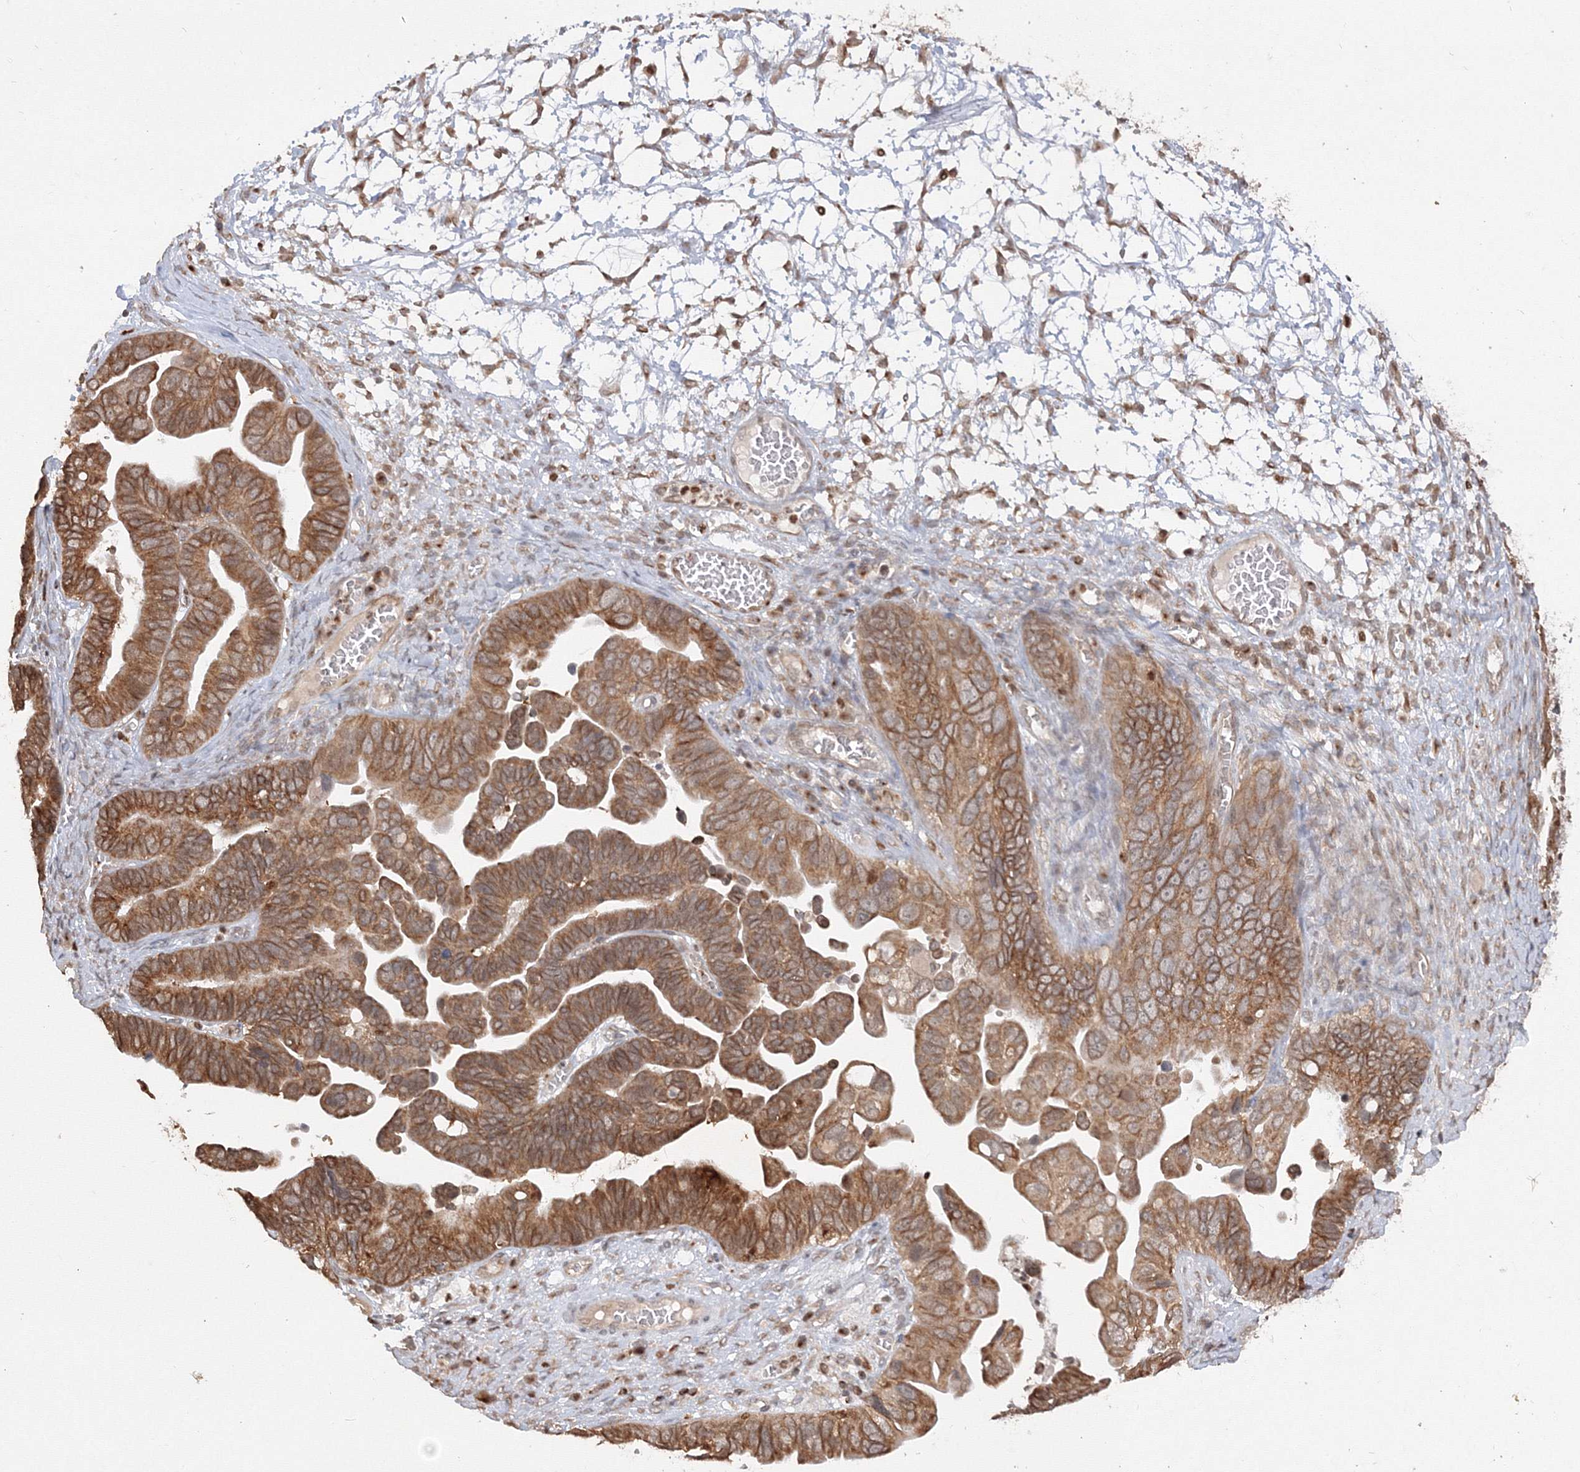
{"staining": {"intensity": "moderate", "quantity": ">75%", "location": "cytoplasmic/membranous"}, "tissue": "ovarian cancer", "cell_type": "Tumor cells", "image_type": "cancer", "snomed": [{"axis": "morphology", "description": "Cystadenocarcinoma, serous, NOS"}, {"axis": "topography", "description": "Ovary"}], "caption": "Ovarian serous cystadenocarcinoma stained for a protein displays moderate cytoplasmic/membranous positivity in tumor cells.", "gene": "TMEM50B", "patient": {"sex": "female", "age": 56}}